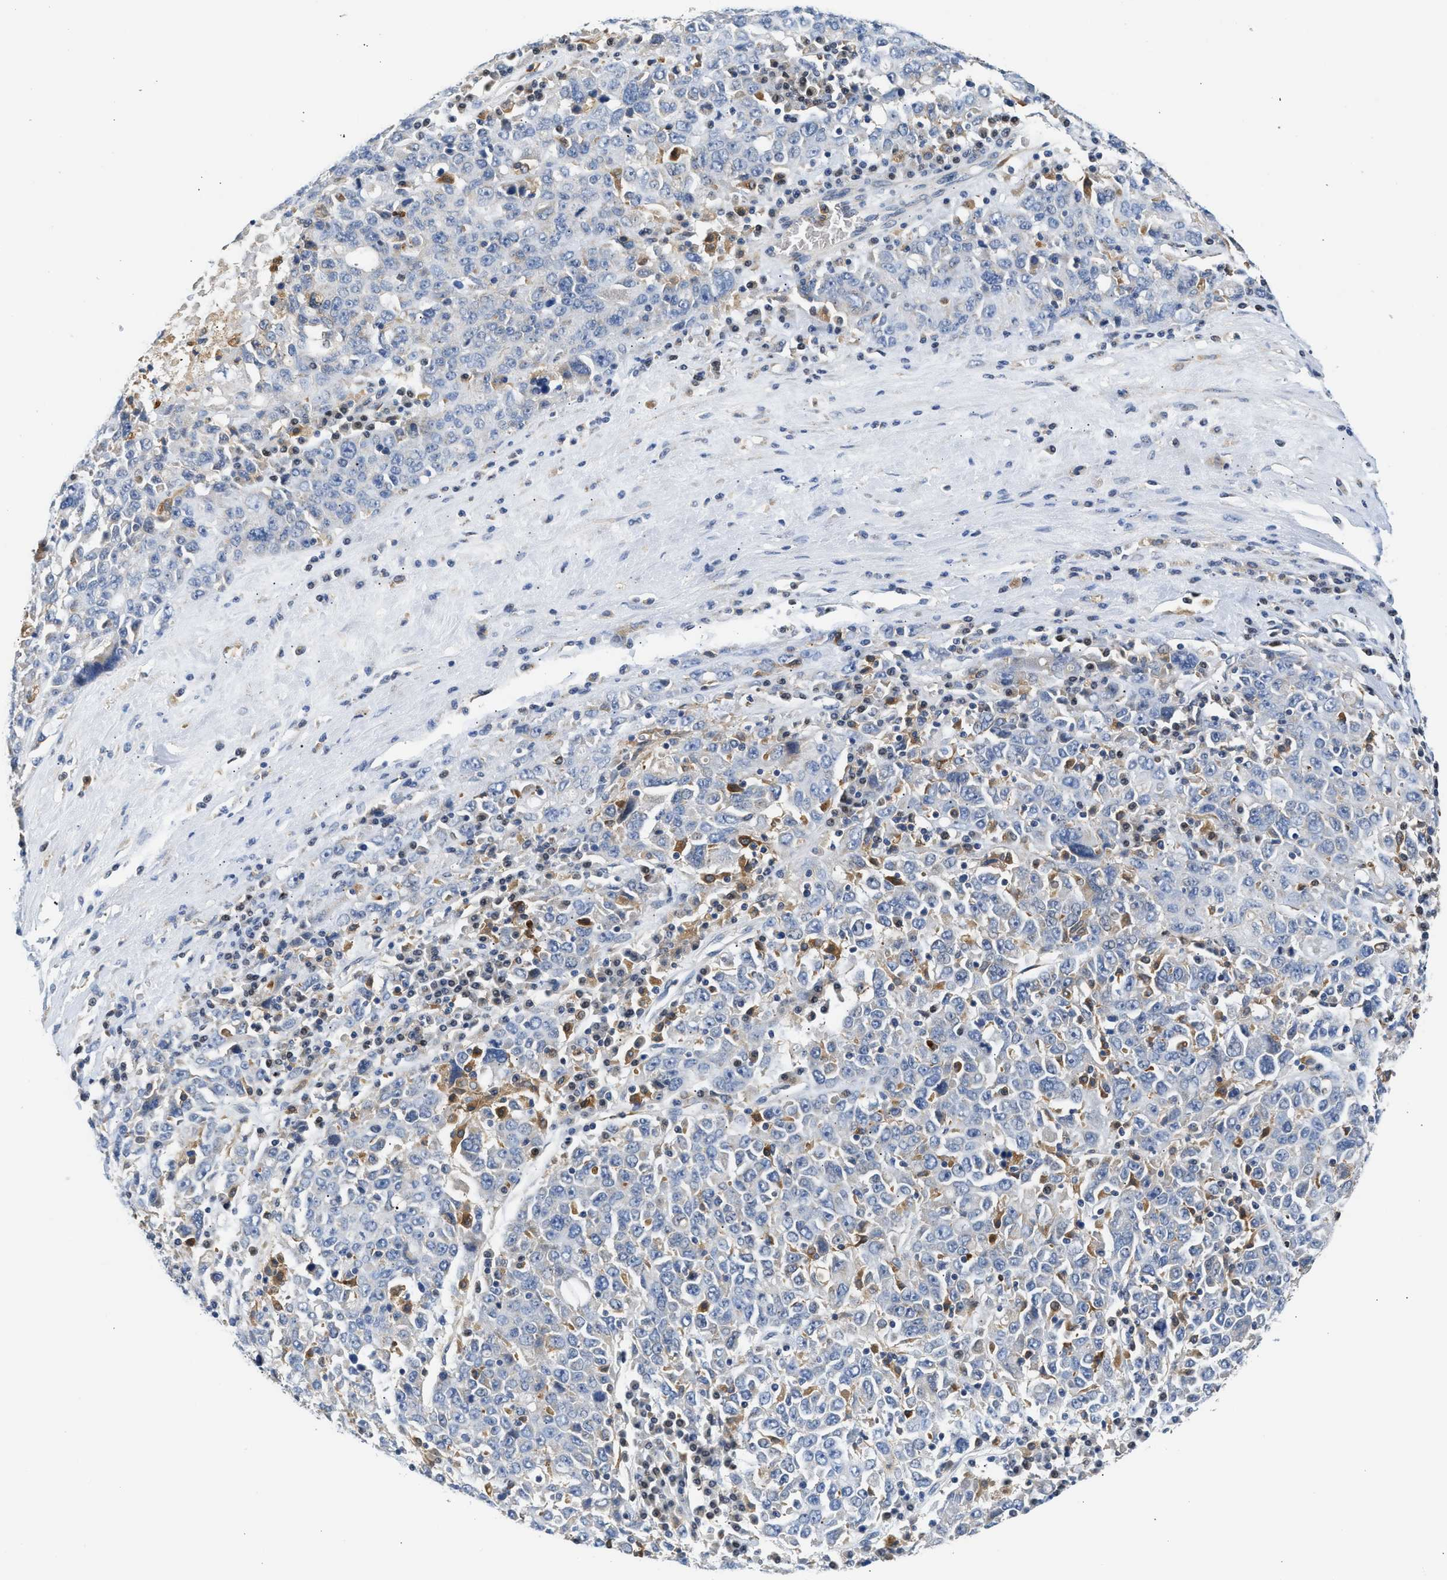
{"staining": {"intensity": "negative", "quantity": "none", "location": "none"}, "tissue": "ovarian cancer", "cell_type": "Tumor cells", "image_type": "cancer", "snomed": [{"axis": "morphology", "description": "Carcinoma, endometroid"}, {"axis": "topography", "description": "Ovary"}], "caption": "High power microscopy histopathology image of an IHC photomicrograph of ovarian cancer, revealing no significant expression in tumor cells.", "gene": "RAB31", "patient": {"sex": "female", "age": 62}}